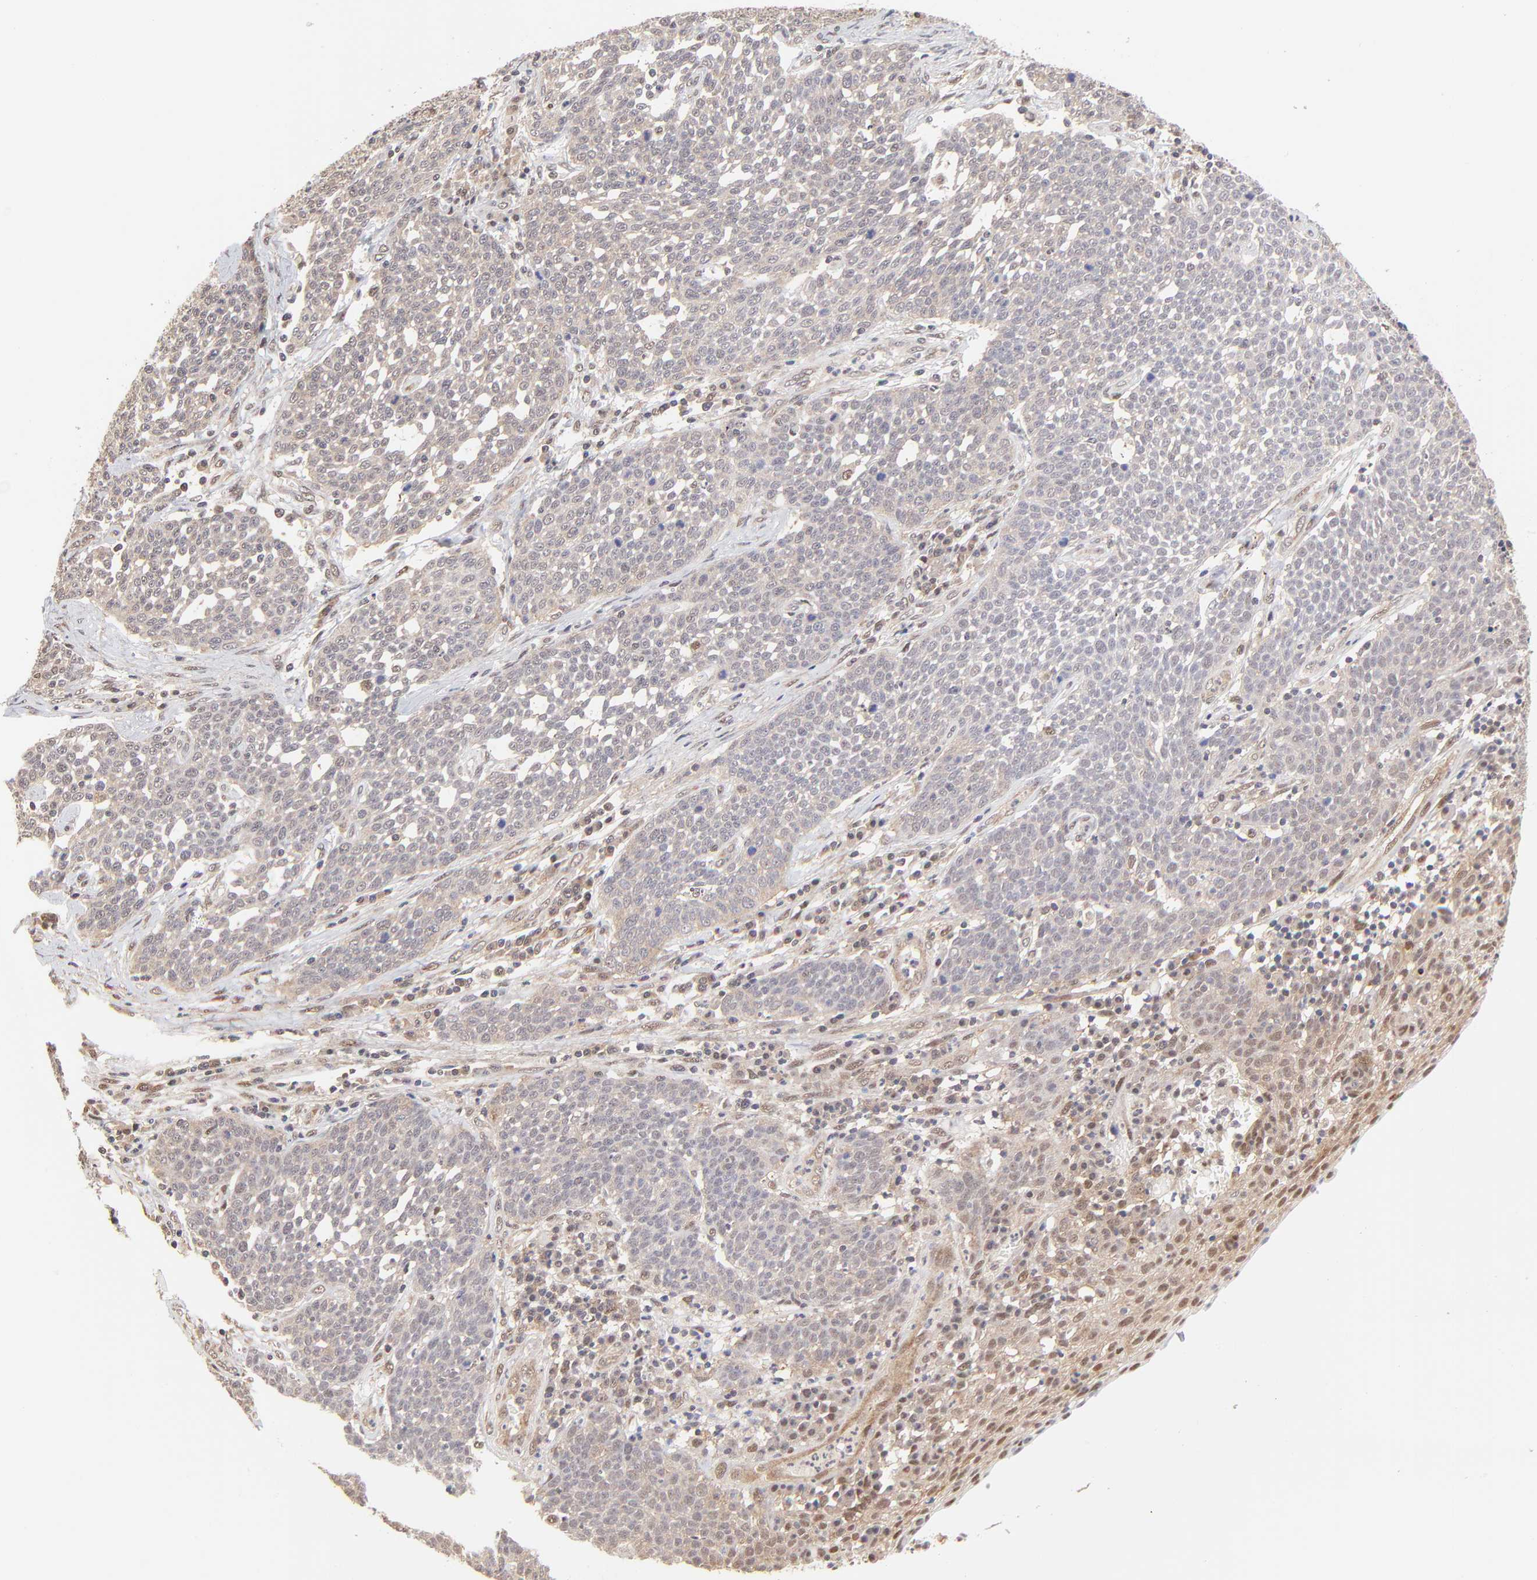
{"staining": {"intensity": "weak", "quantity": ">75%", "location": "cytoplasmic/membranous"}, "tissue": "cervical cancer", "cell_type": "Tumor cells", "image_type": "cancer", "snomed": [{"axis": "morphology", "description": "Squamous cell carcinoma, NOS"}, {"axis": "topography", "description": "Cervix"}], "caption": "There is low levels of weak cytoplasmic/membranous expression in tumor cells of cervical squamous cell carcinoma, as demonstrated by immunohistochemical staining (brown color).", "gene": "PSMC4", "patient": {"sex": "female", "age": 34}}